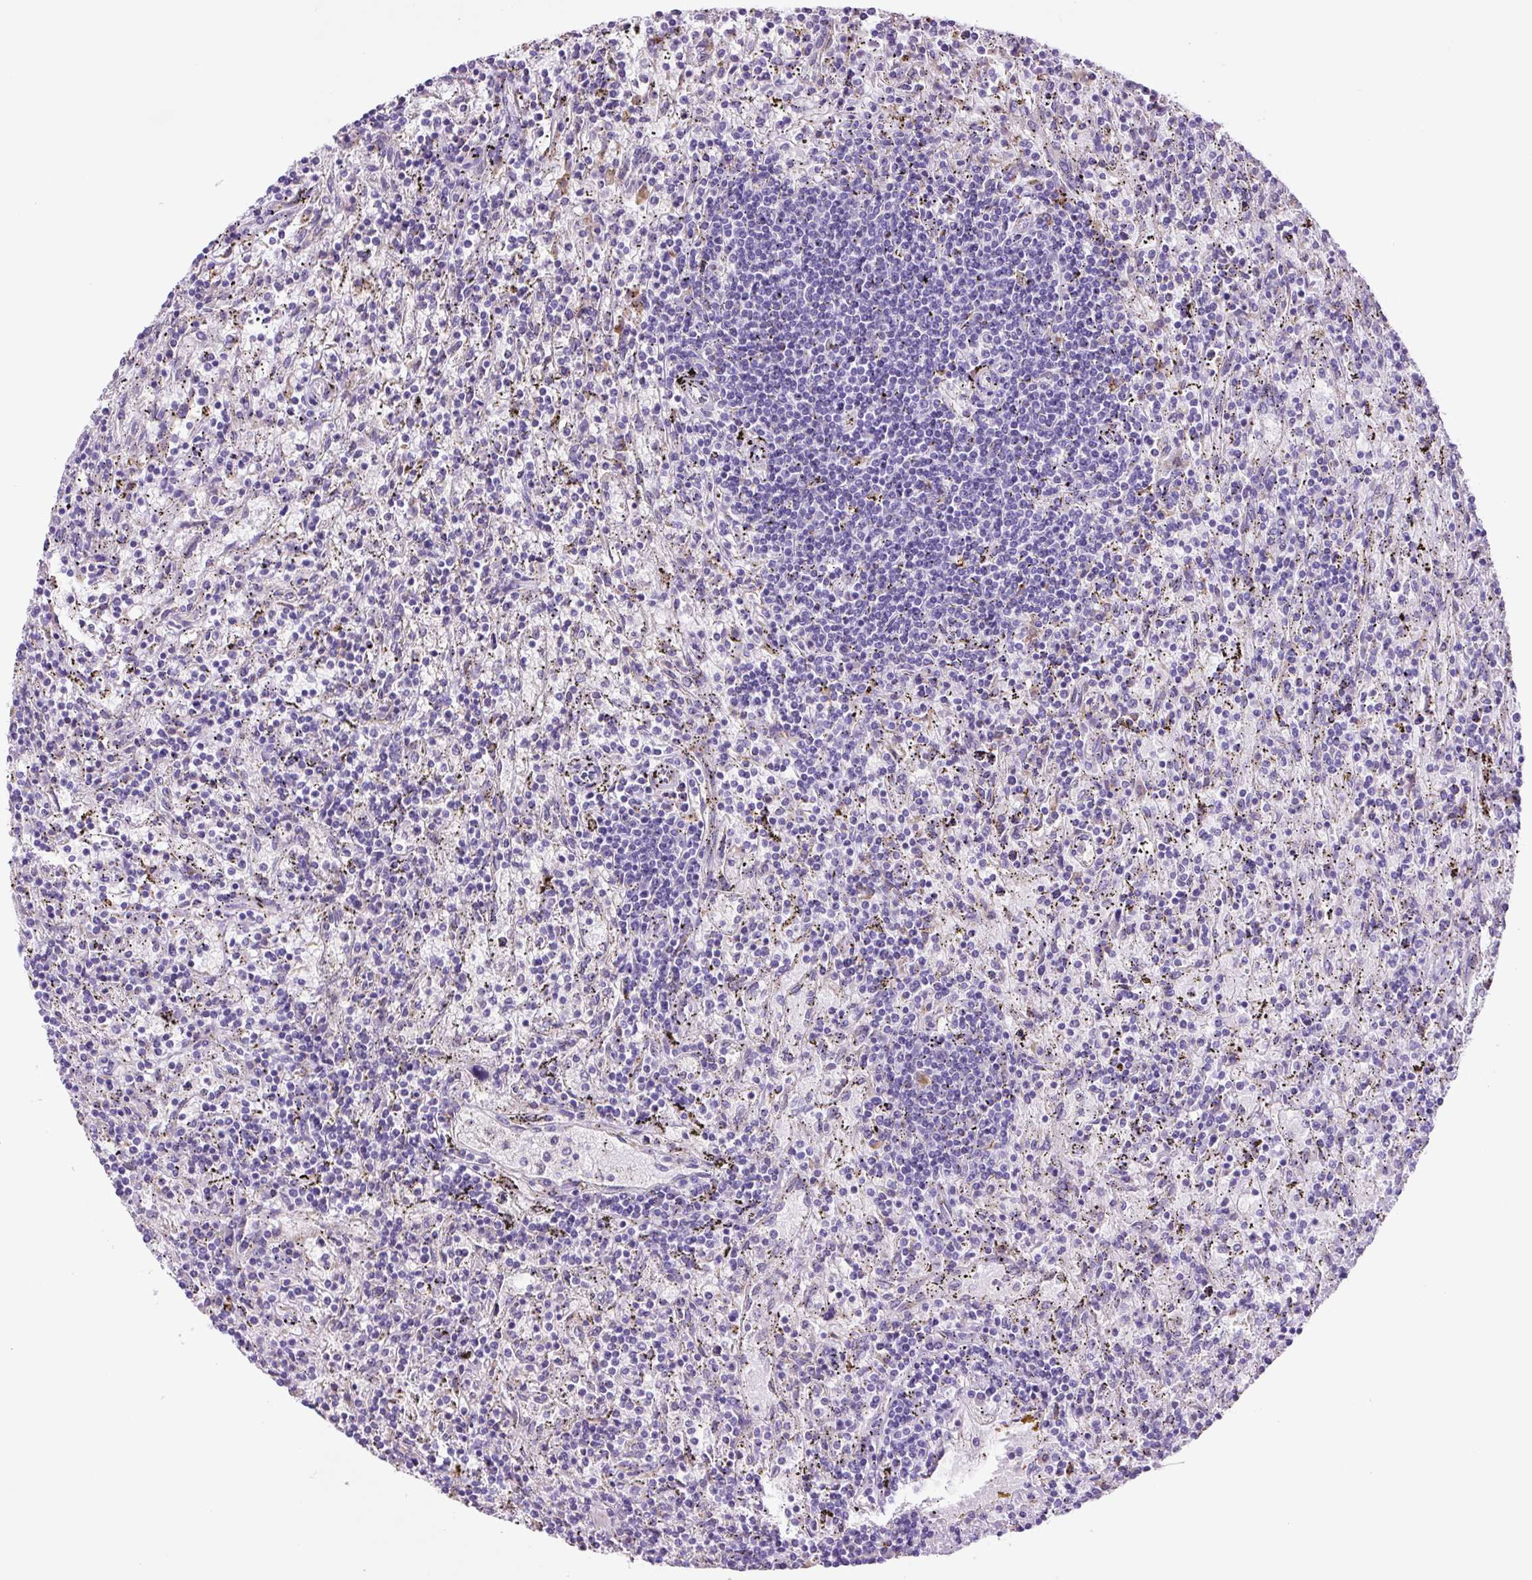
{"staining": {"intensity": "negative", "quantity": "none", "location": "none"}, "tissue": "lymphoma", "cell_type": "Tumor cells", "image_type": "cancer", "snomed": [{"axis": "morphology", "description": "Malignant lymphoma, non-Hodgkin's type, Low grade"}, {"axis": "topography", "description": "Spleen"}], "caption": "There is no significant positivity in tumor cells of low-grade malignant lymphoma, non-Hodgkin's type.", "gene": "LCN10", "patient": {"sex": "male", "age": 76}}